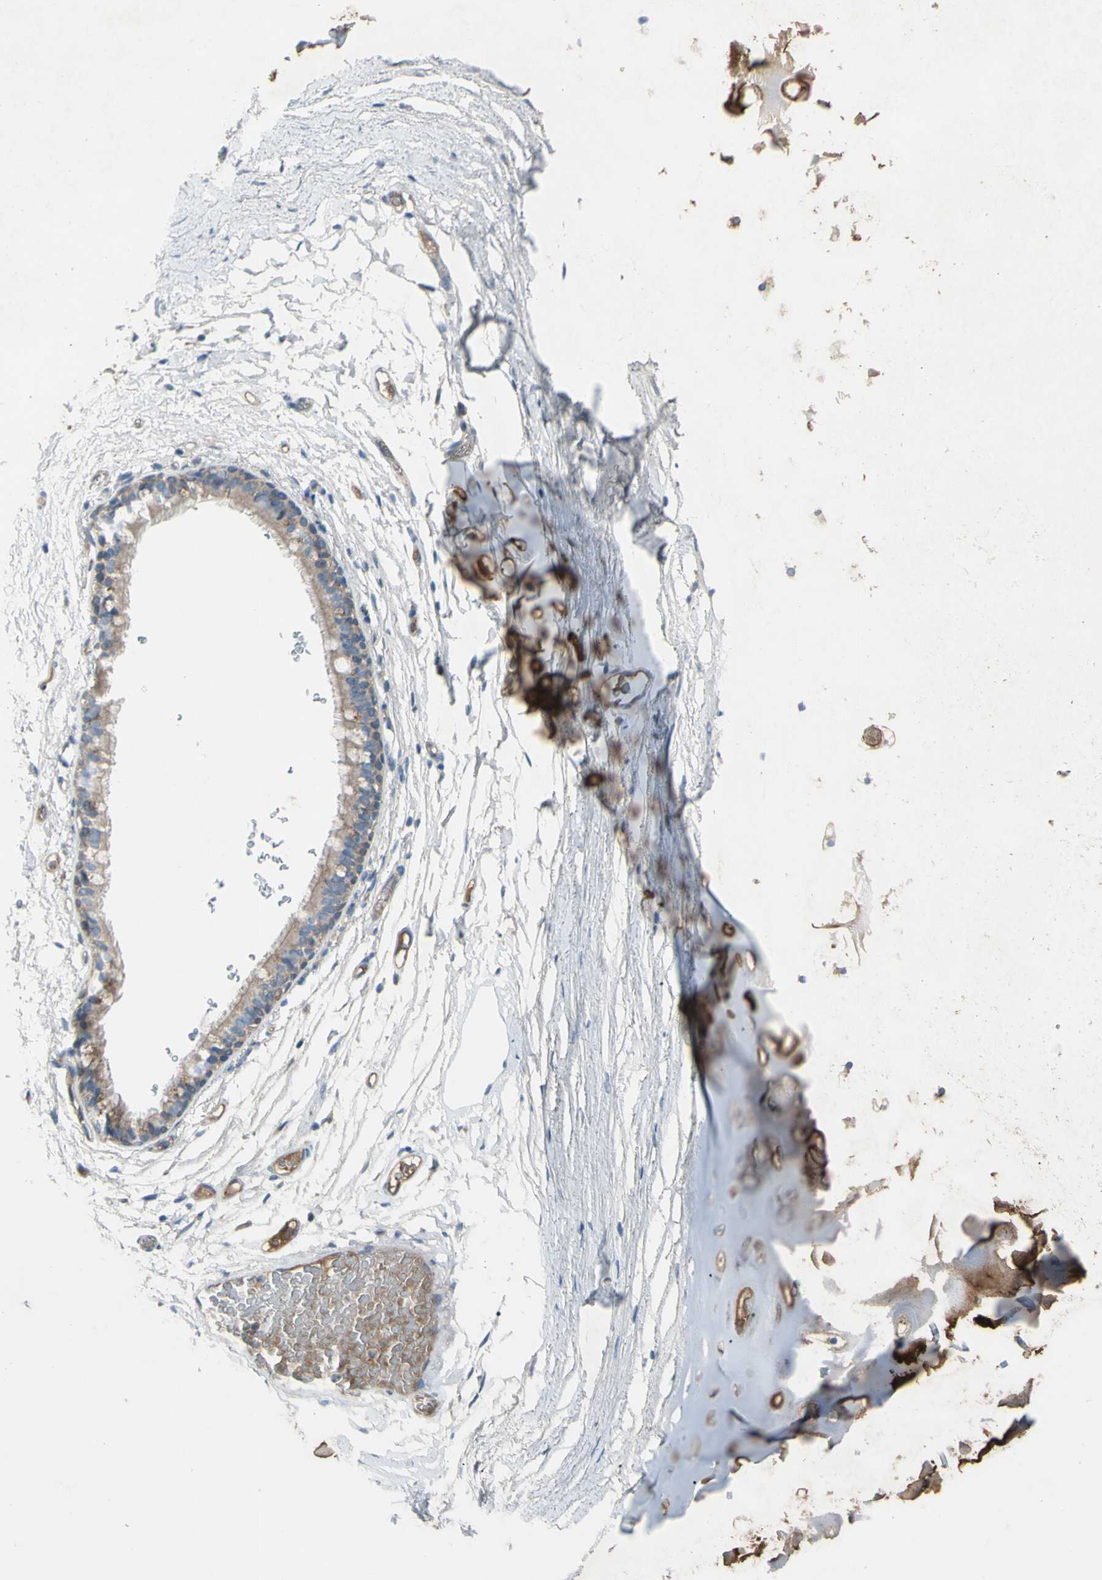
{"staining": {"intensity": "negative", "quantity": "none", "location": "none"}, "tissue": "adipose tissue", "cell_type": "Adipocytes", "image_type": "normal", "snomed": [{"axis": "morphology", "description": "Normal tissue, NOS"}, {"axis": "topography", "description": "Bronchus"}], "caption": "High power microscopy image of an immunohistochemistry (IHC) image of unremarkable adipose tissue, revealing no significant expression in adipocytes.", "gene": "ATRN", "patient": {"sex": "female", "age": 73}}